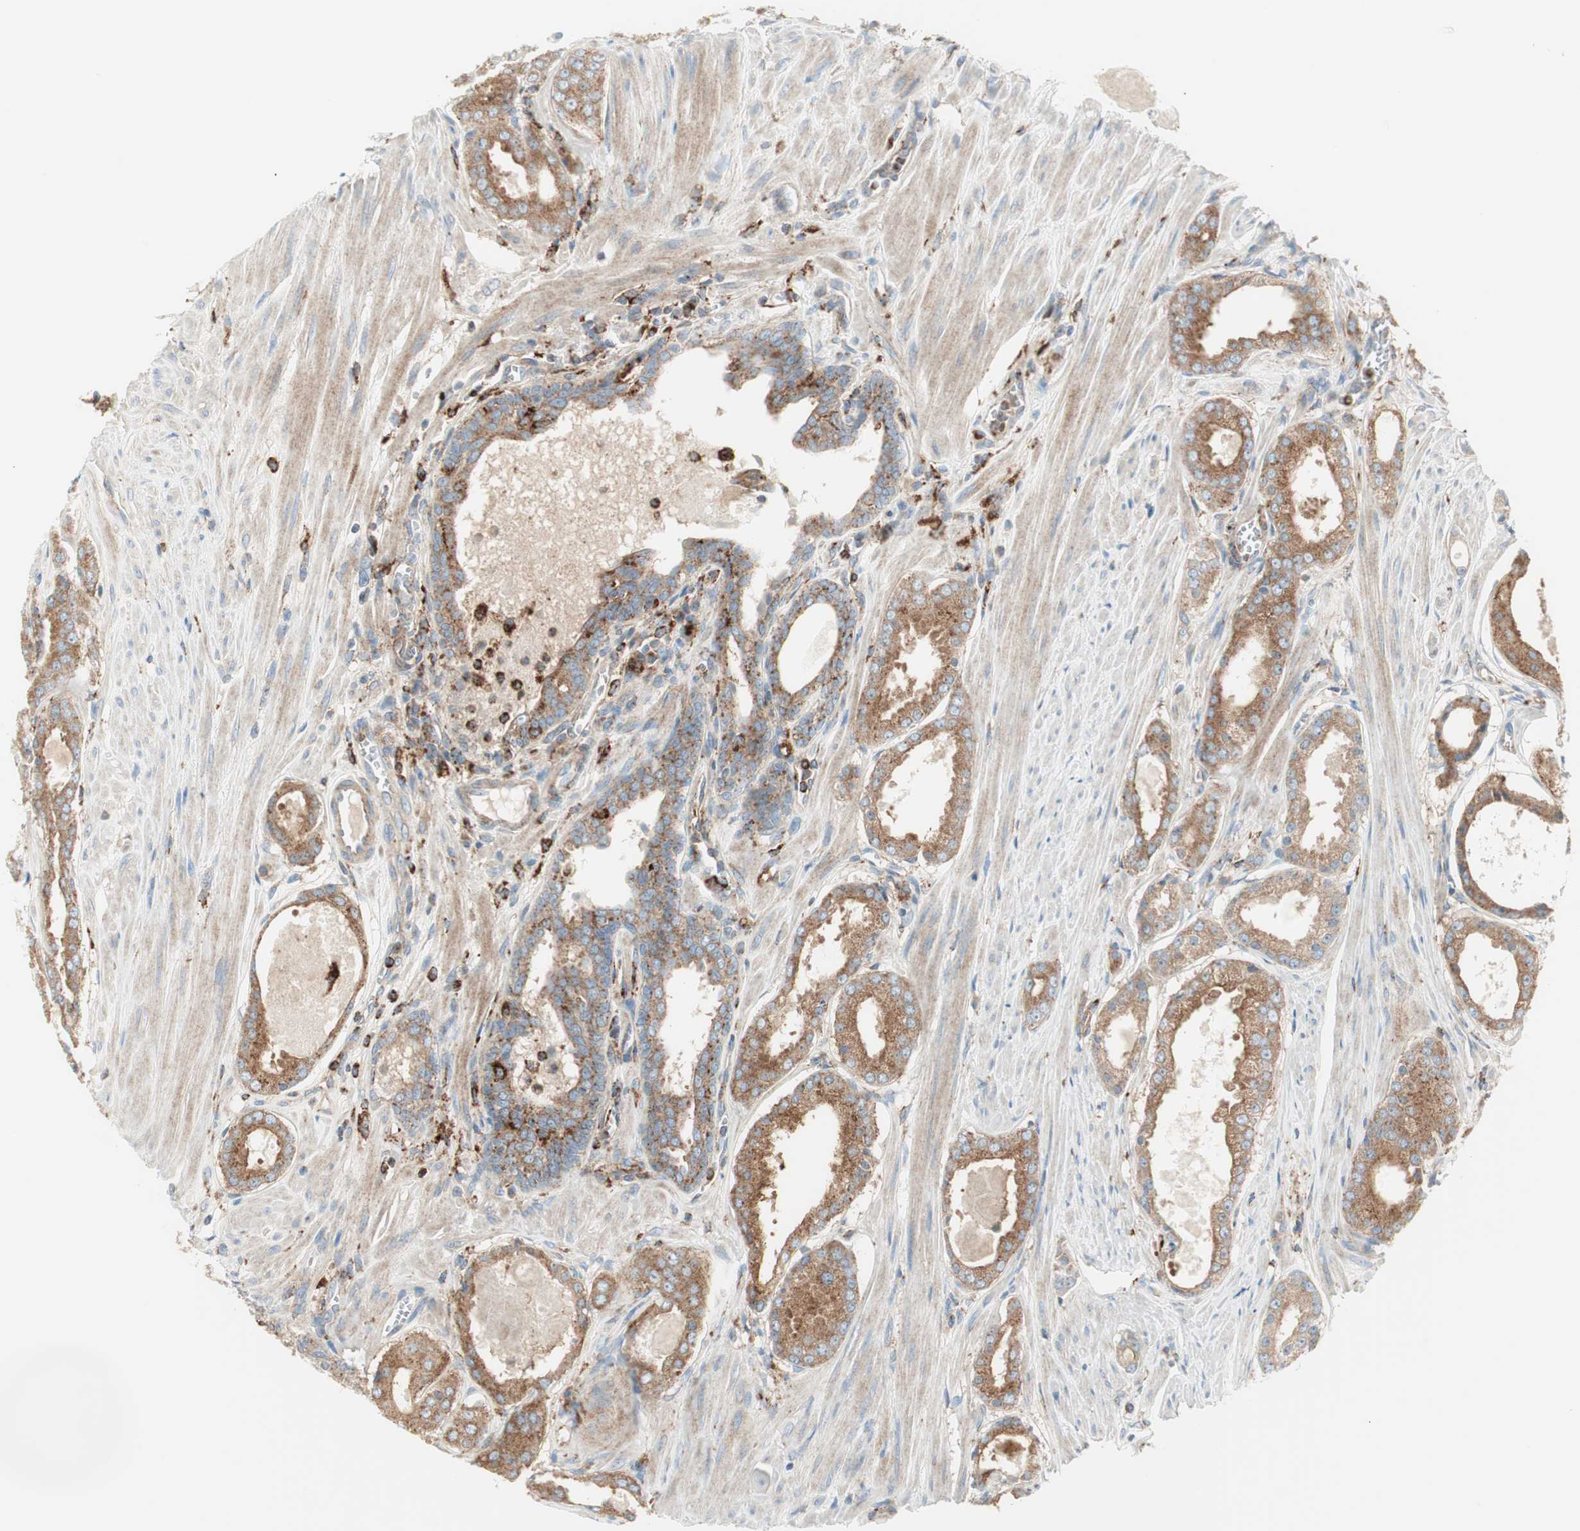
{"staining": {"intensity": "moderate", "quantity": "25%-75%", "location": "cytoplasmic/membranous"}, "tissue": "prostate cancer", "cell_type": "Tumor cells", "image_type": "cancer", "snomed": [{"axis": "morphology", "description": "Adenocarcinoma, Low grade"}, {"axis": "topography", "description": "Prostate"}], "caption": "Protein expression by immunohistochemistry (IHC) reveals moderate cytoplasmic/membranous positivity in about 25%-75% of tumor cells in adenocarcinoma (low-grade) (prostate). Nuclei are stained in blue.", "gene": "ATP6V1G1", "patient": {"sex": "male", "age": 57}}